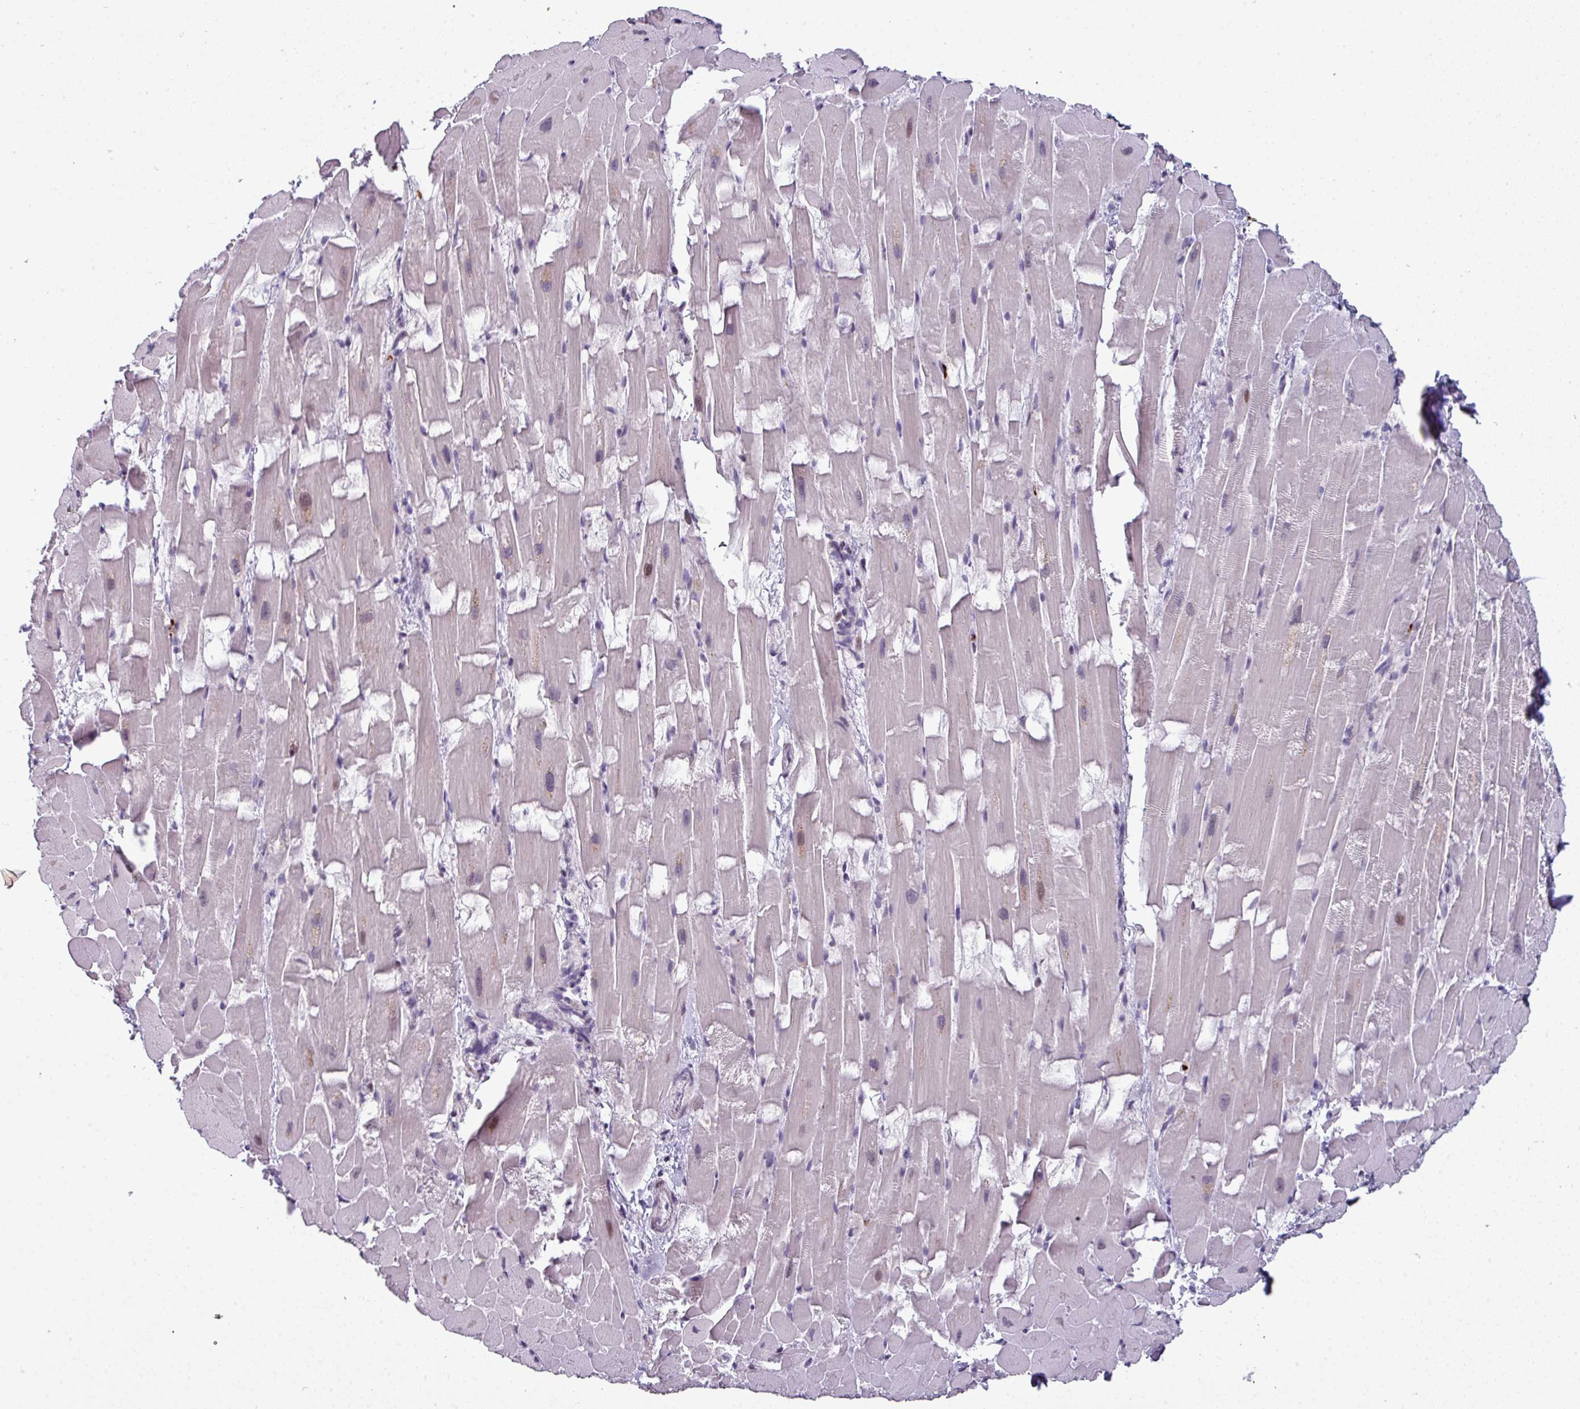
{"staining": {"intensity": "negative", "quantity": "none", "location": "none"}, "tissue": "heart muscle", "cell_type": "Cardiomyocytes", "image_type": "normal", "snomed": [{"axis": "morphology", "description": "Normal tissue, NOS"}, {"axis": "topography", "description": "Heart"}], "caption": "Photomicrograph shows no protein staining in cardiomyocytes of normal heart muscle. (Stains: DAB (3,3'-diaminobenzidine) immunohistochemistry (IHC) with hematoxylin counter stain, Microscopy: brightfield microscopy at high magnification).", "gene": "TMEFF1", "patient": {"sex": "male", "age": 37}}